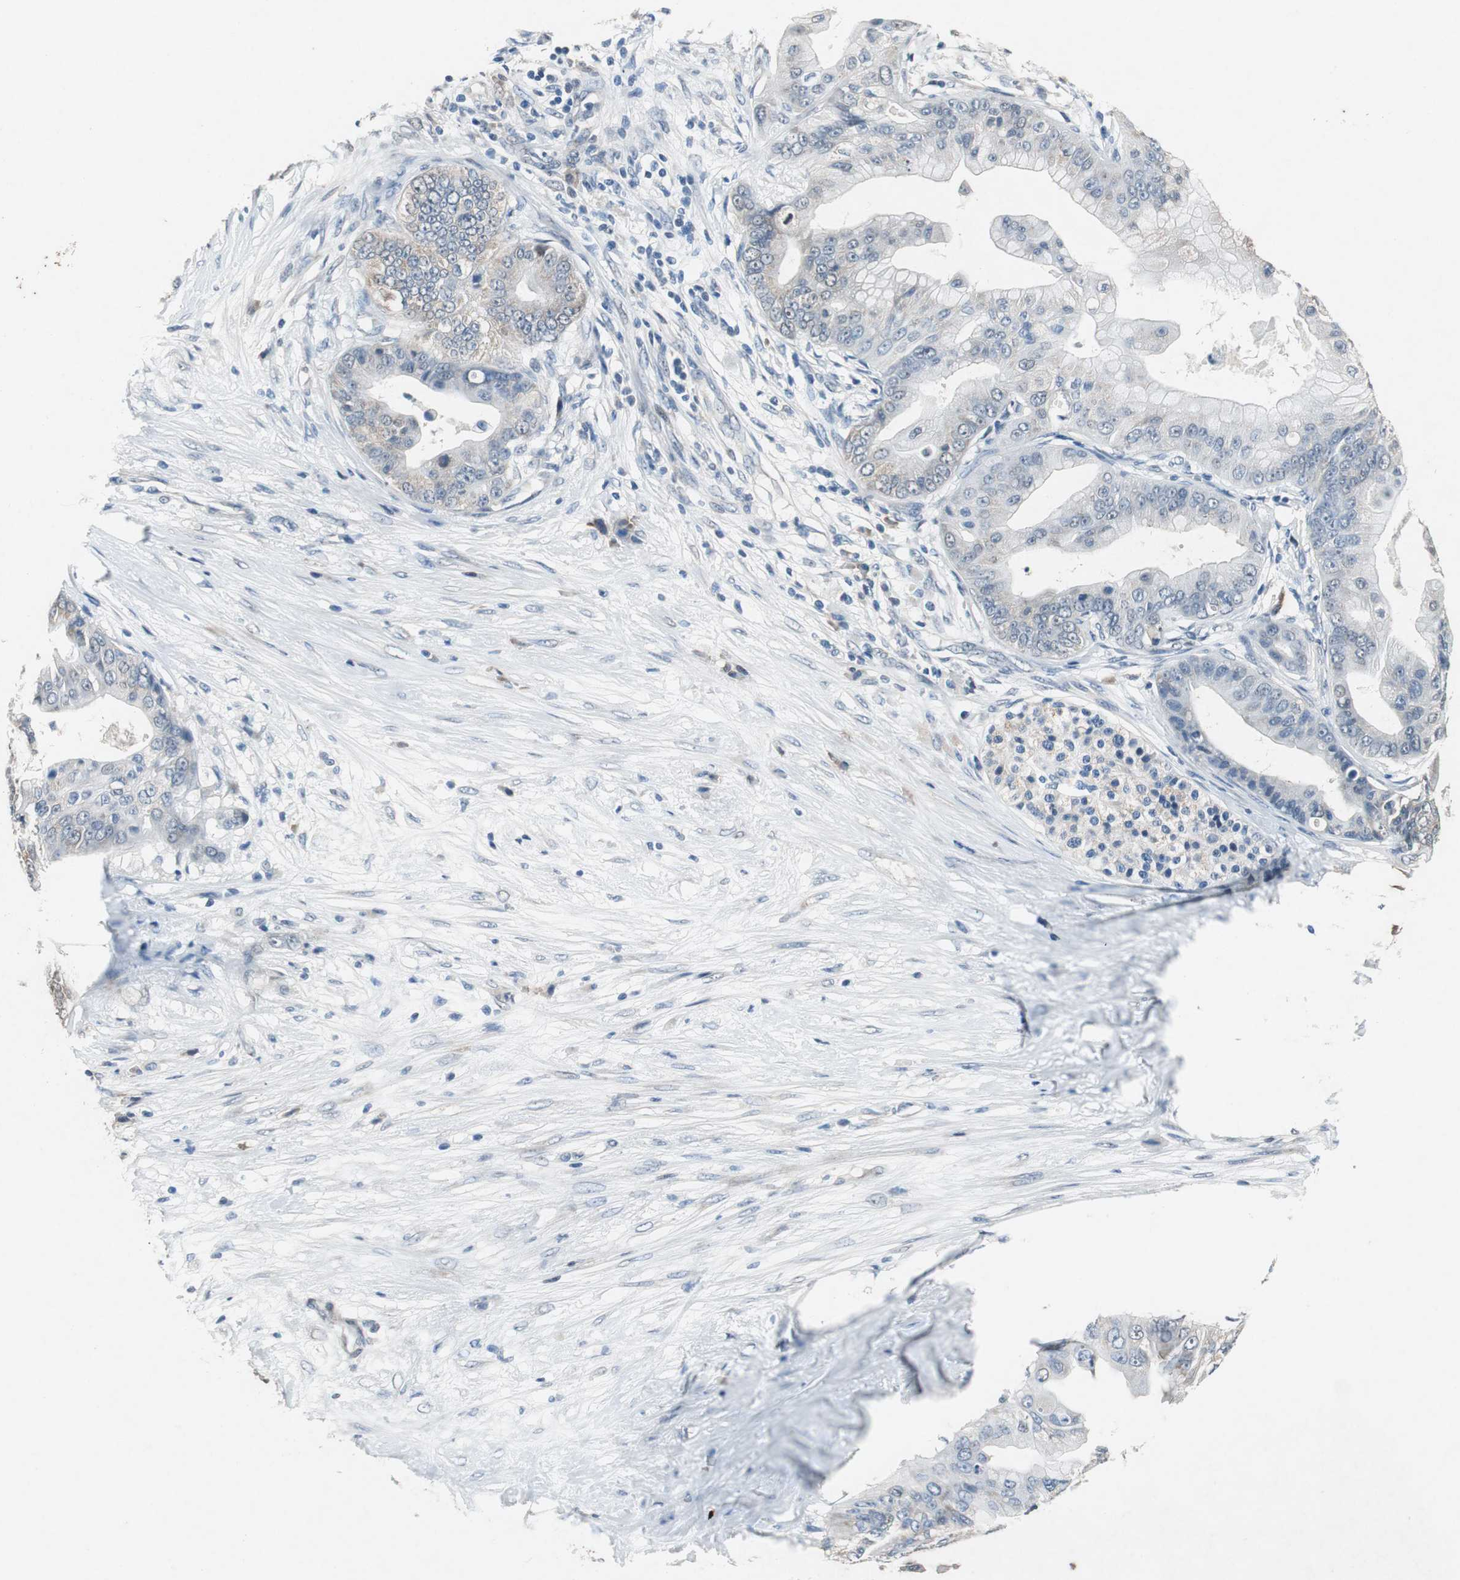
{"staining": {"intensity": "weak", "quantity": "<25%", "location": "cytoplasmic/membranous"}, "tissue": "pancreatic cancer", "cell_type": "Tumor cells", "image_type": "cancer", "snomed": [{"axis": "morphology", "description": "Adenocarcinoma, NOS"}, {"axis": "topography", "description": "Pancreas"}], "caption": "Immunohistochemistry of human pancreatic adenocarcinoma demonstrates no positivity in tumor cells.", "gene": "RPL35", "patient": {"sex": "female", "age": 75}}